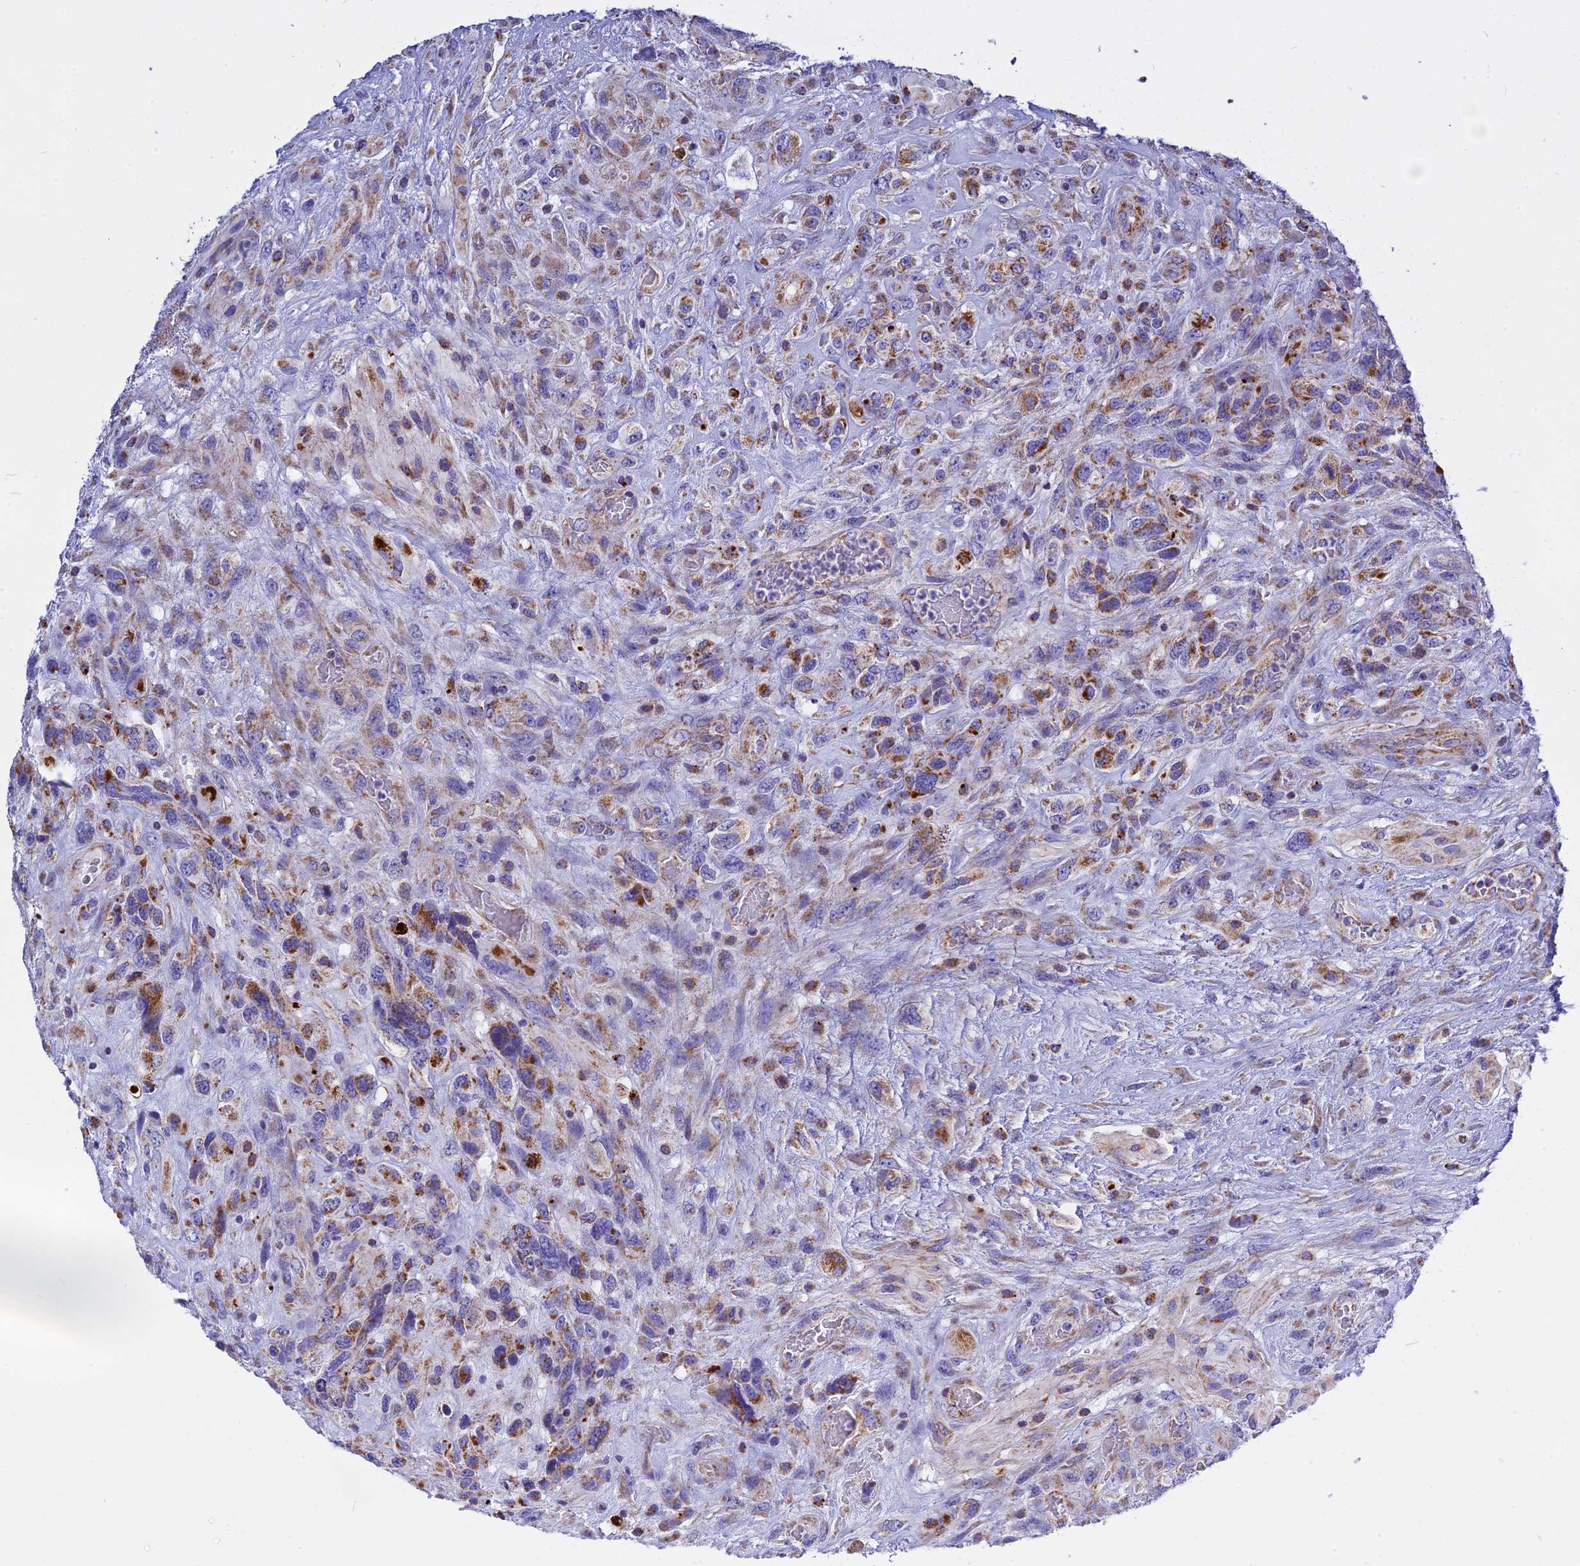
{"staining": {"intensity": "moderate", "quantity": "25%-75%", "location": "cytoplasmic/membranous"}, "tissue": "glioma", "cell_type": "Tumor cells", "image_type": "cancer", "snomed": [{"axis": "morphology", "description": "Glioma, malignant, High grade"}, {"axis": "topography", "description": "Brain"}], "caption": "Immunohistochemical staining of malignant glioma (high-grade) exhibits moderate cytoplasmic/membranous protein expression in approximately 25%-75% of tumor cells. (Brightfield microscopy of DAB IHC at high magnification).", "gene": "VDAC2", "patient": {"sex": "male", "age": 61}}